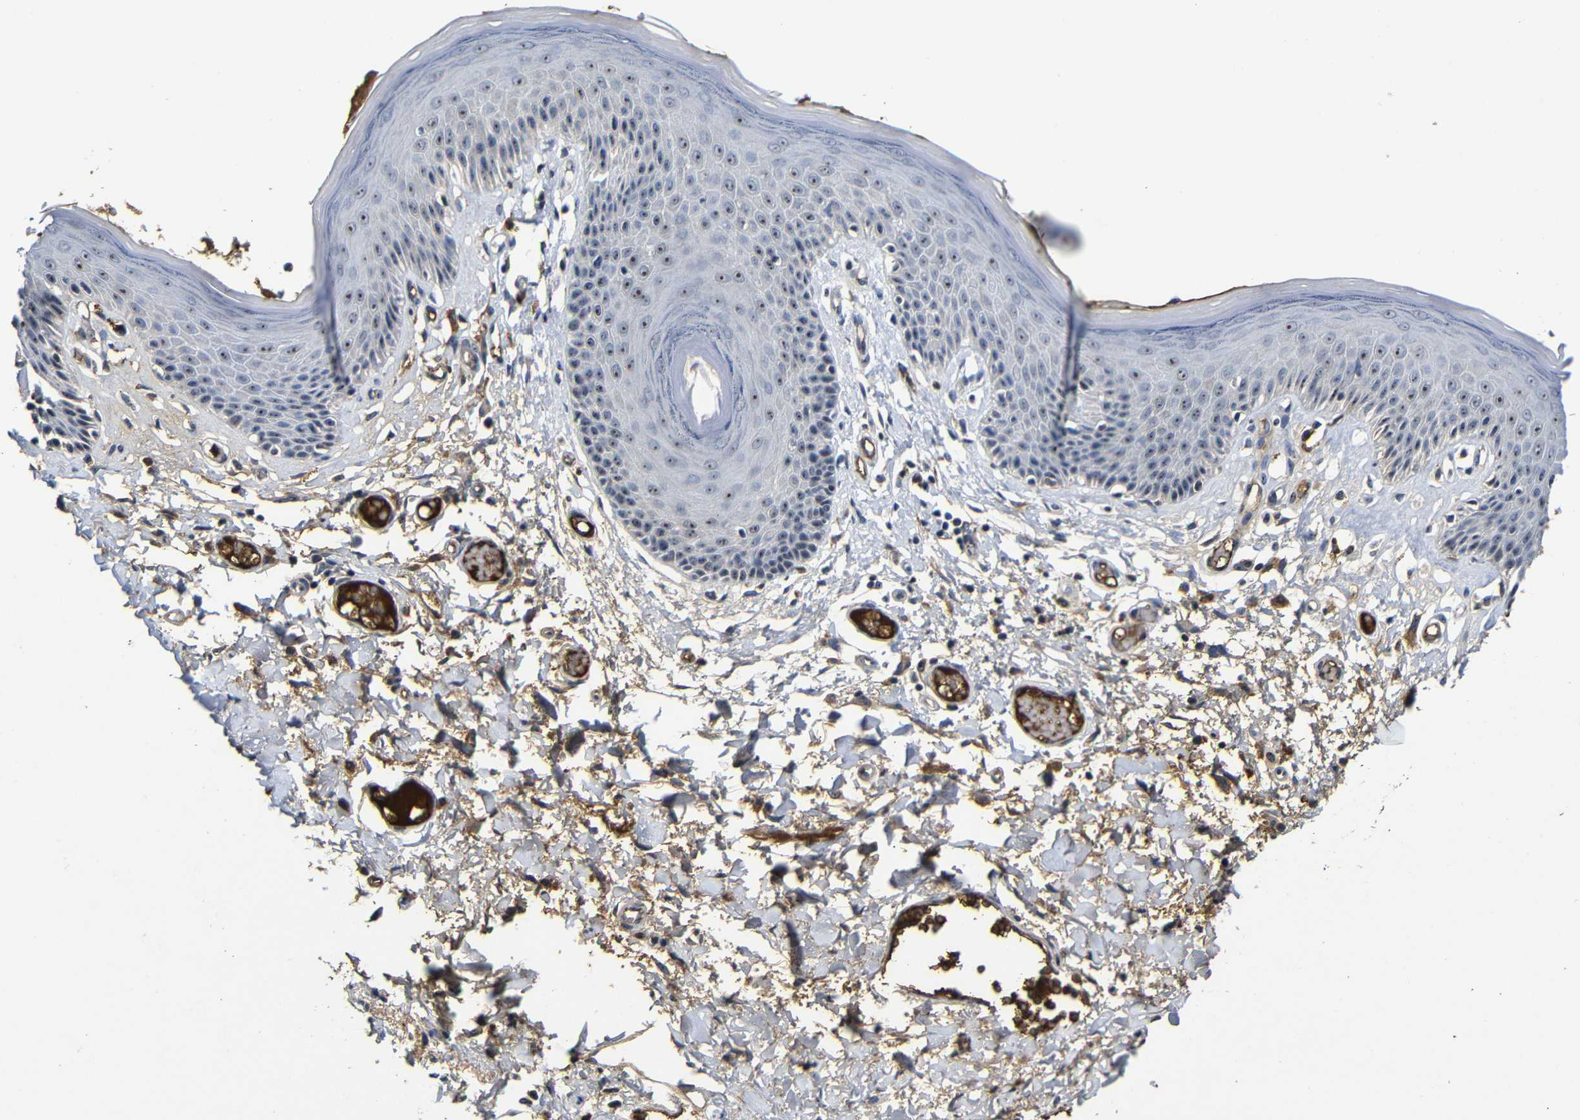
{"staining": {"intensity": "moderate", "quantity": "25%-75%", "location": "nuclear"}, "tissue": "skin", "cell_type": "Epidermal cells", "image_type": "normal", "snomed": [{"axis": "morphology", "description": "Normal tissue, NOS"}, {"axis": "topography", "description": "Vulva"}], "caption": "There is medium levels of moderate nuclear staining in epidermal cells of normal skin, as demonstrated by immunohistochemical staining (brown color).", "gene": "MYC", "patient": {"sex": "female", "age": 73}}